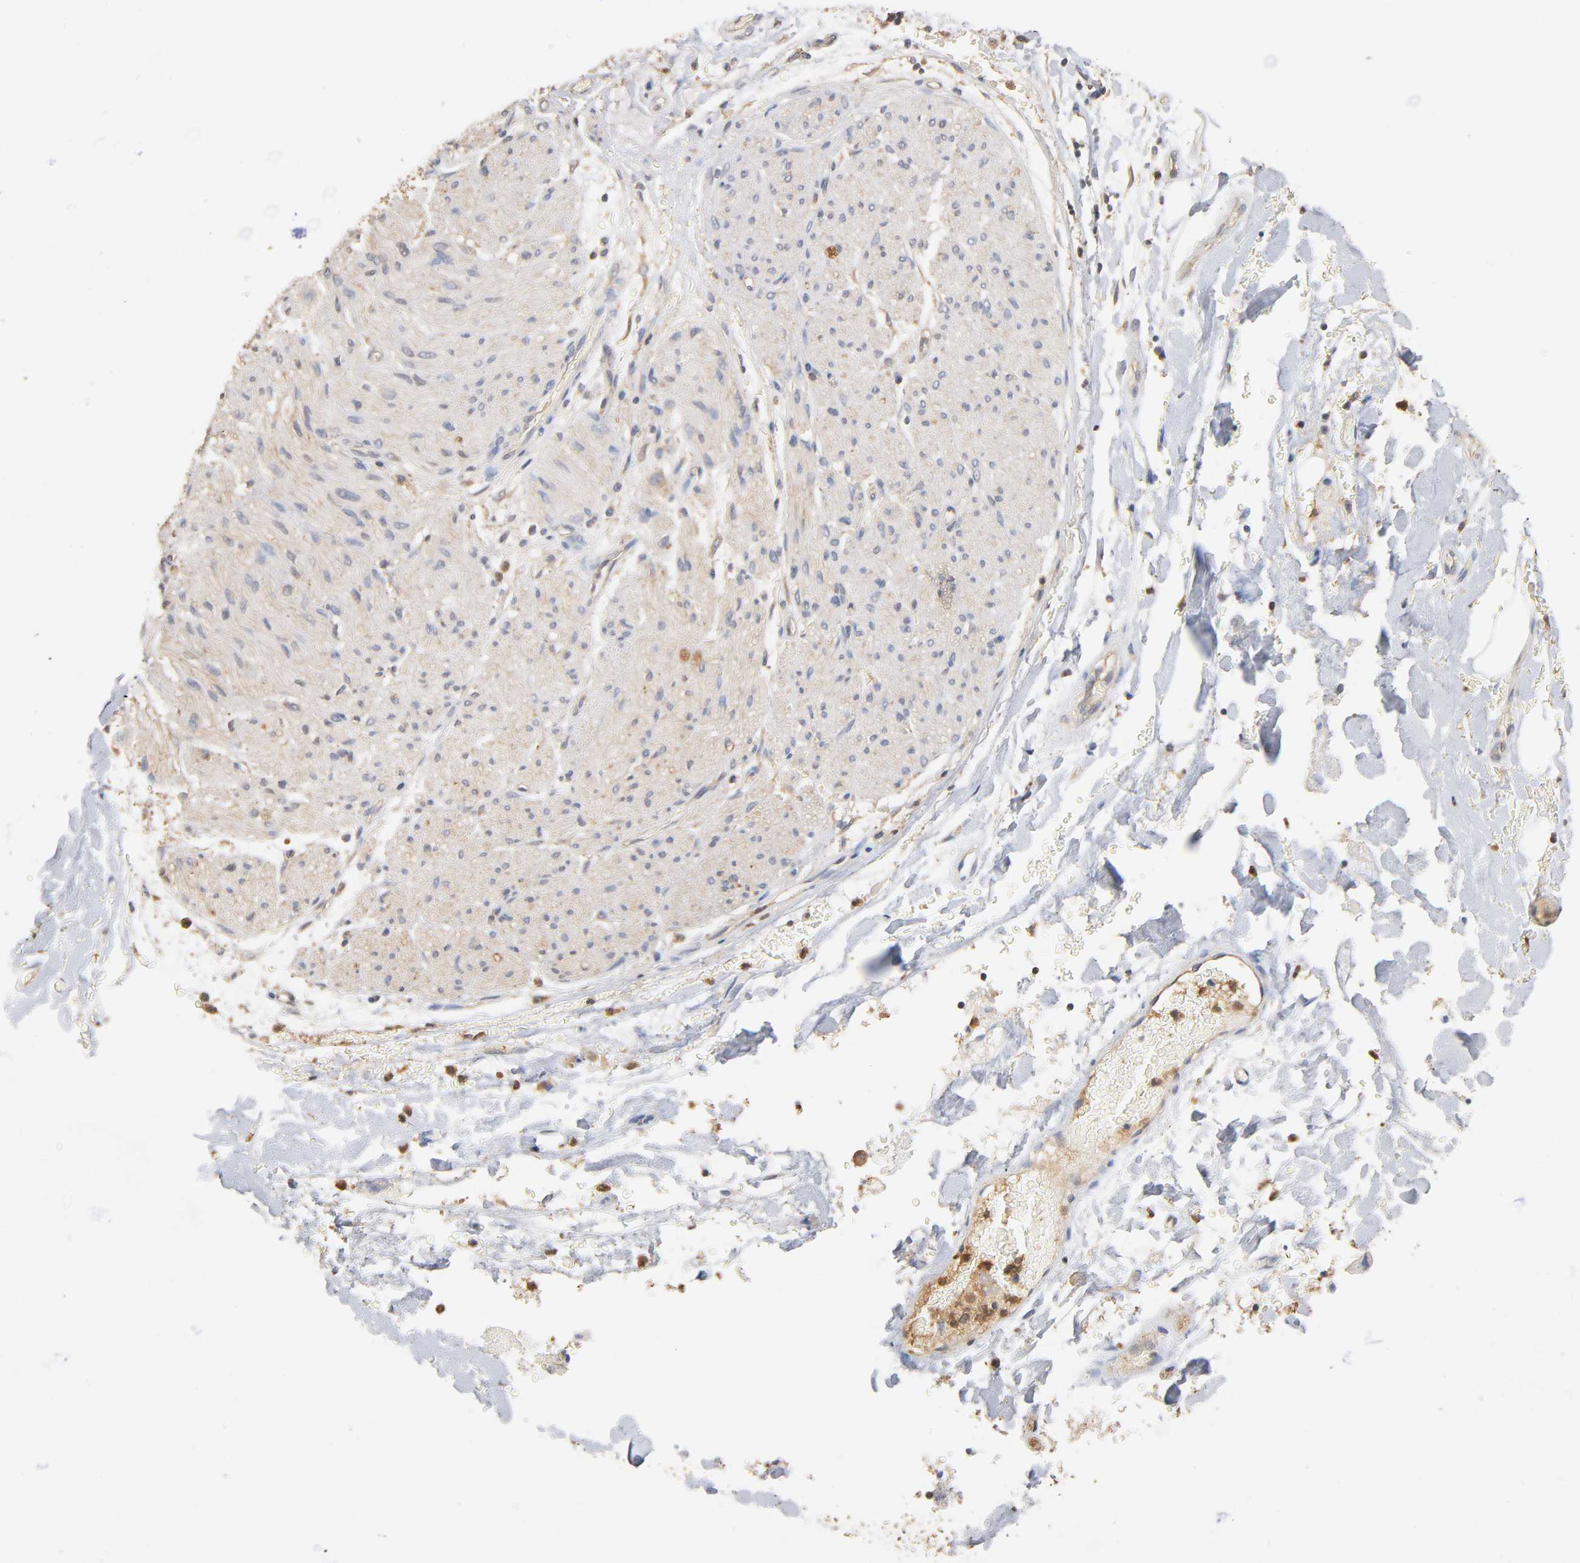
{"staining": {"intensity": "moderate", "quantity": ">75%", "location": "cytoplasmic/membranous"}, "tissue": "soft tissue", "cell_type": "Fibroblasts", "image_type": "normal", "snomed": [{"axis": "morphology", "description": "Normal tissue, NOS"}, {"axis": "morphology", "description": "Cholangiocarcinoma"}, {"axis": "topography", "description": "Liver"}, {"axis": "topography", "description": "Peripheral nerve tissue"}], "caption": "Immunohistochemistry image of unremarkable human soft tissue stained for a protein (brown), which displays medium levels of moderate cytoplasmic/membranous expression in approximately >75% of fibroblasts.", "gene": "ALDOA", "patient": {"sex": "male", "age": 50}}